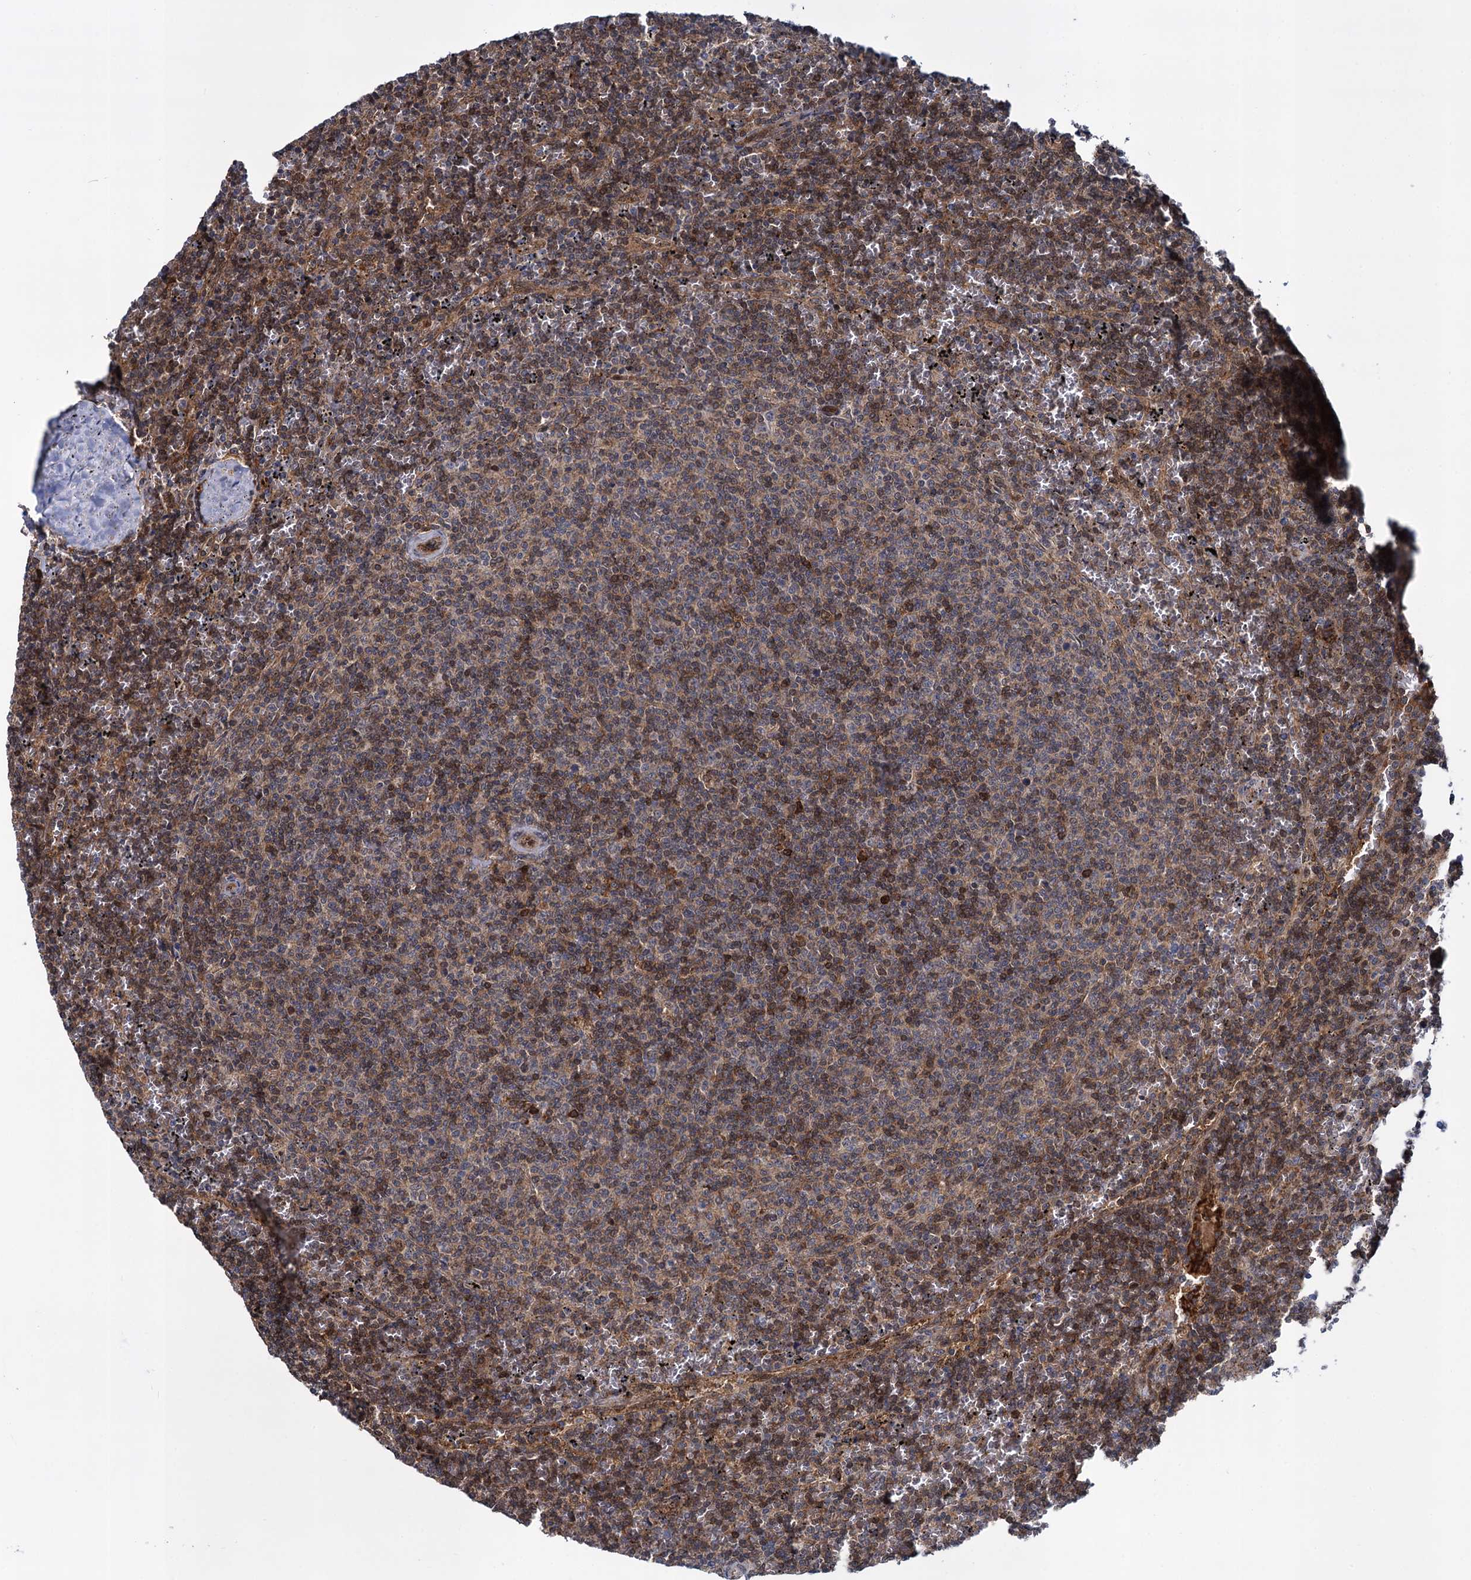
{"staining": {"intensity": "moderate", "quantity": "25%-75%", "location": "cytoplasmic/membranous"}, "tissue": "lymphoma", "cell_type": "Tumor cells", "image_type": "cancer", "snomed": [{"axis": "morphology", "description": "Malignant lymphoma, non-Hodgkin's type, Low grade"}, {"axis": "topography", "description": "Spleen"}], "caption": "Lymphoma stained with DAB immunohistochemistry displays medium levels of moderate cytoplasmic/membranous positivity in about 25%-75% of tumor cells. (Brightfield microscopy of DAB IHC at high magnification).", "gene": "GLO1", "patient": {"sex": "female", "age": 50}}